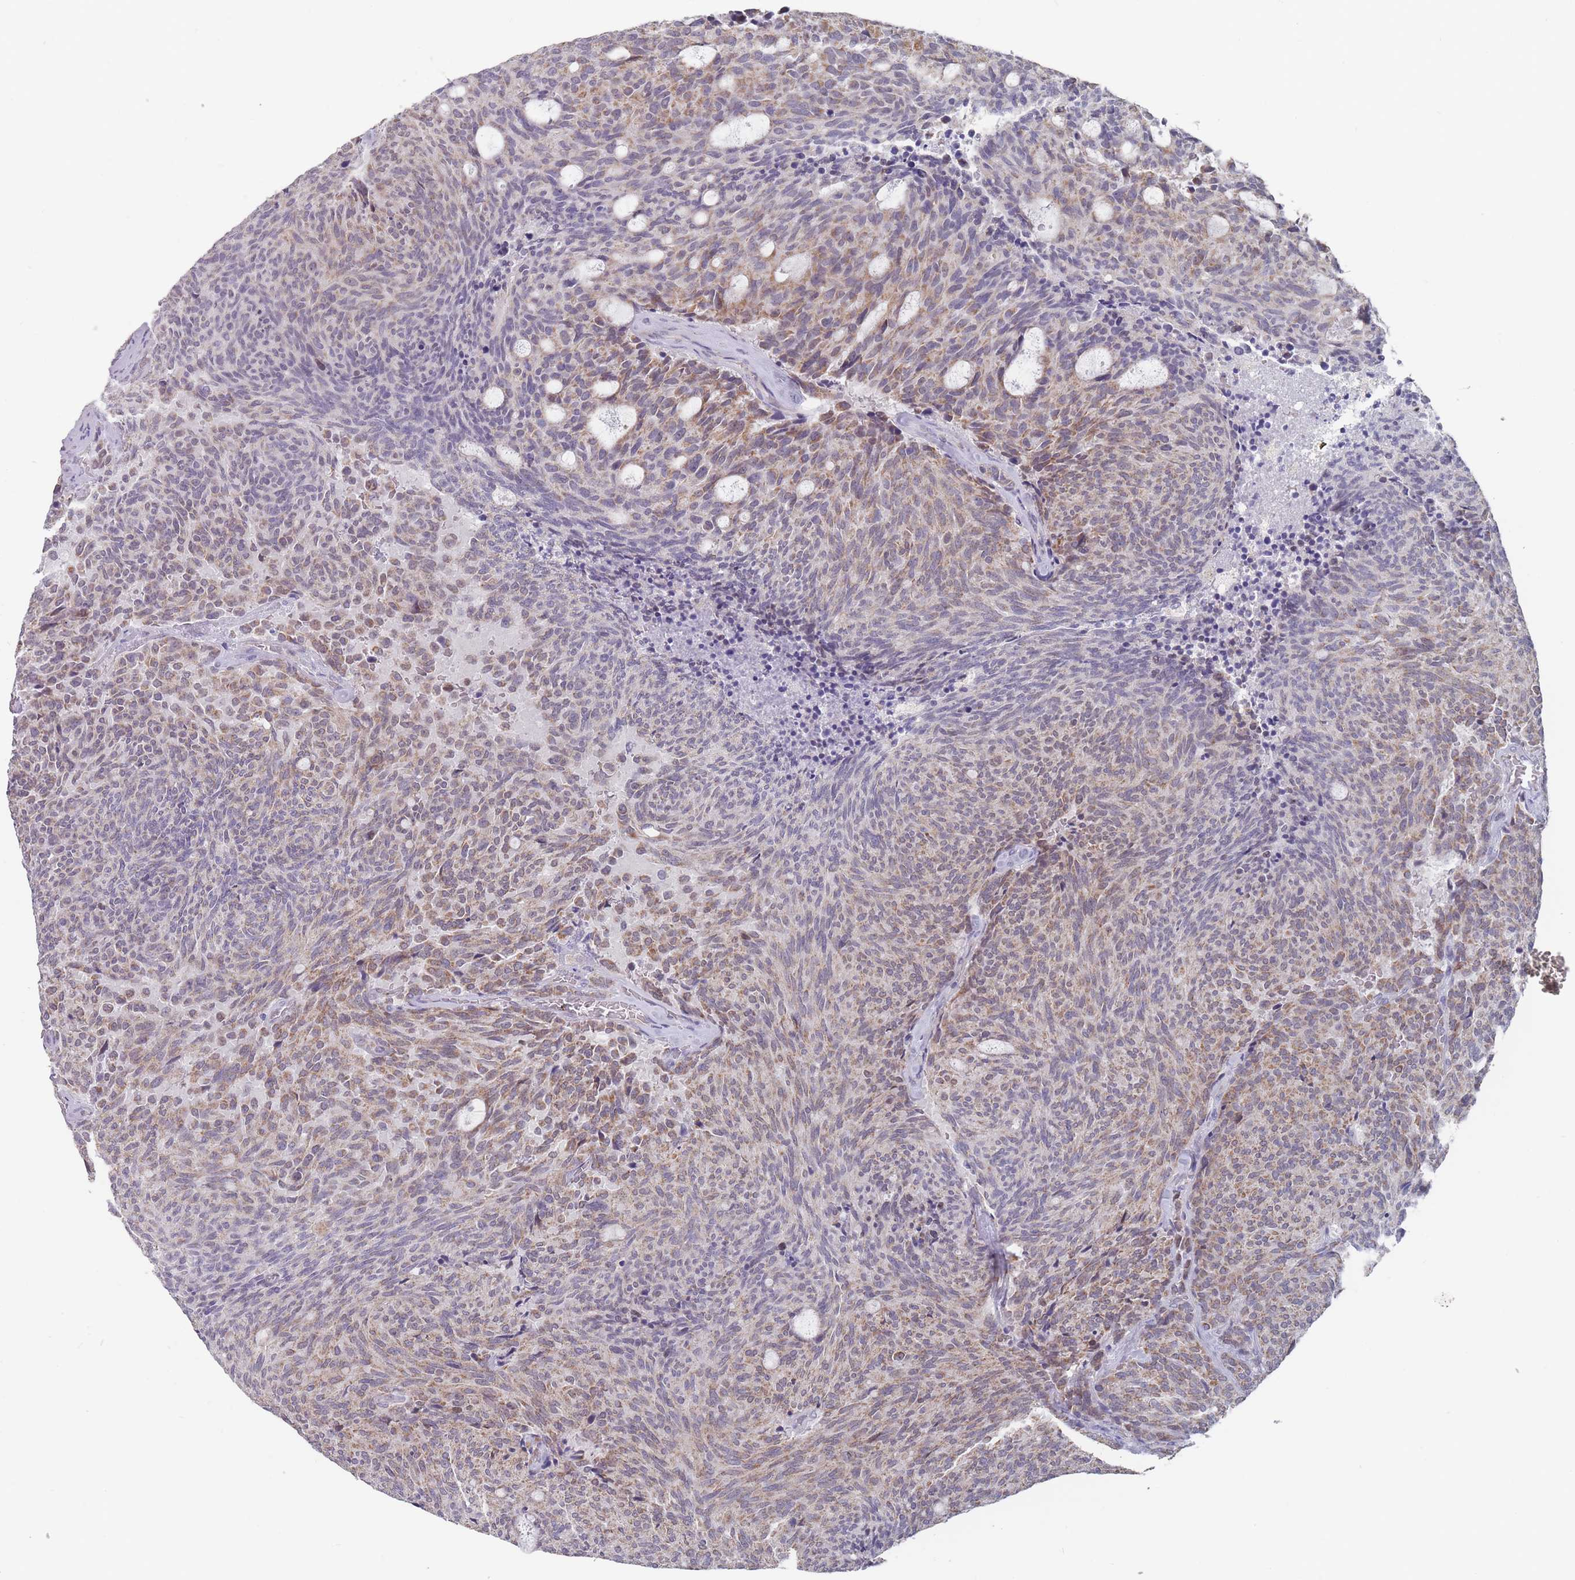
{"staining": {"intensity": "moderate", "quantity": ">75%", "location": "cytoplasmic/membranous"}, "tissue": "carcinoid", "cell_type": "Tumor cells", "image_type": "cancer", "snomed": [{"axis": "morphology", "description": "Carcinoid, malignant, NOS"}, {"axis": "topography", "description": "Pancreas"}], "caption": "A brown stain highlights moderate cytoplasmic/membranous expression of a protein in malignant carcinoid tumor cells.", "gene": "PEX7", "patient": {"sex": "female", "age": 54}}